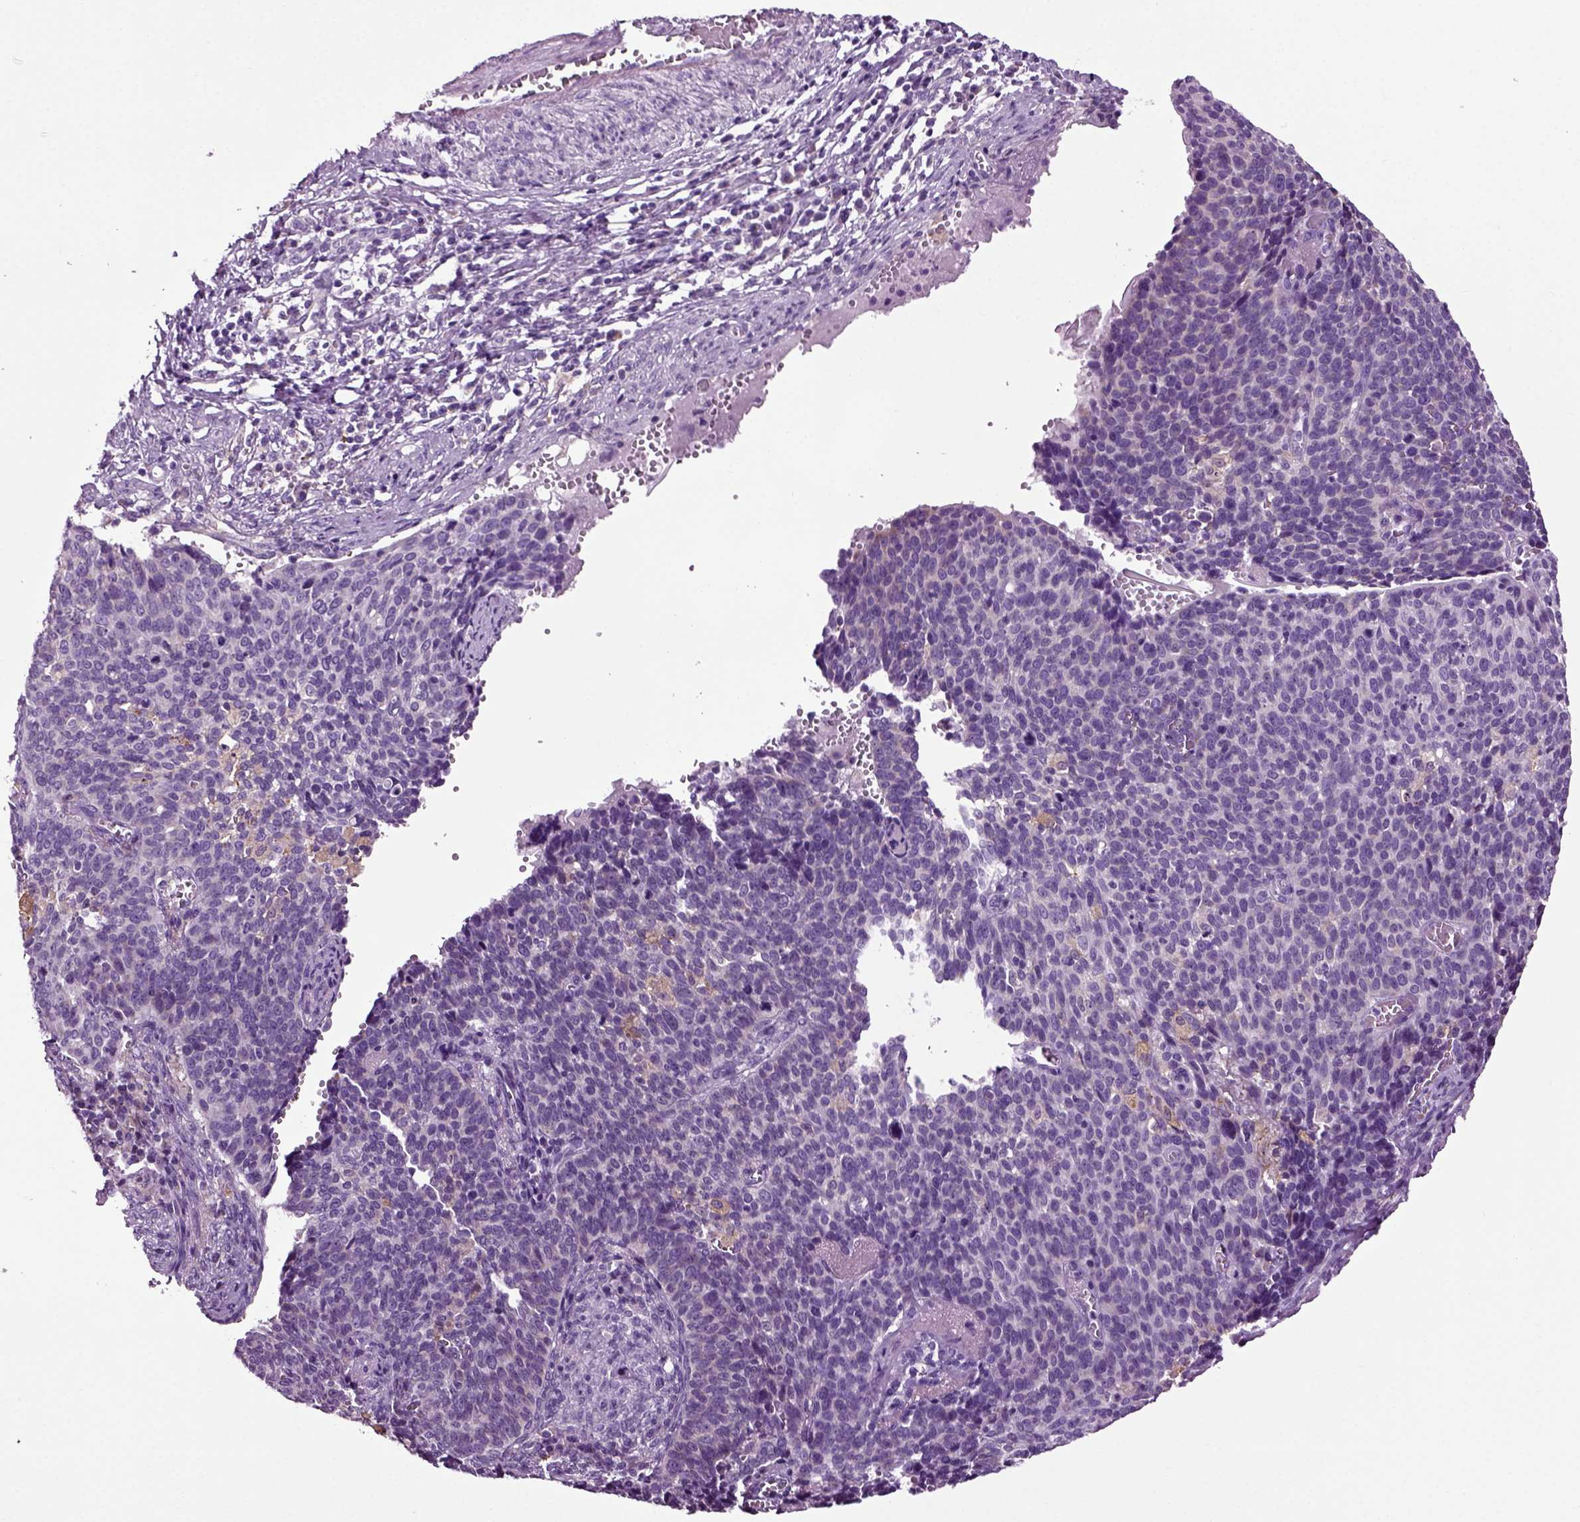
{"staining": {"intensity": "weak", "quantity": "<25%", "location": "cytoplasmic/membranous"}, "tissue": "cervical cancer", "cell_type": "Tumor cells", "image_type": "cancer", "snomed": [{"axis": "morphology", "description": "Normal tissue, NOS"}, {"axis": "morphology", "description": "Squamous cell carcinoma, NOS"}, {"axis": "topography", "description": "Cervix"}], "caption": "Cervical cancer (squamous cell carcinoma) was stained to show a protein in brown. There is no significant expression in tumor cells.", "gene": "DNAH10", "patient": {"sex": "female", "age": 39}}